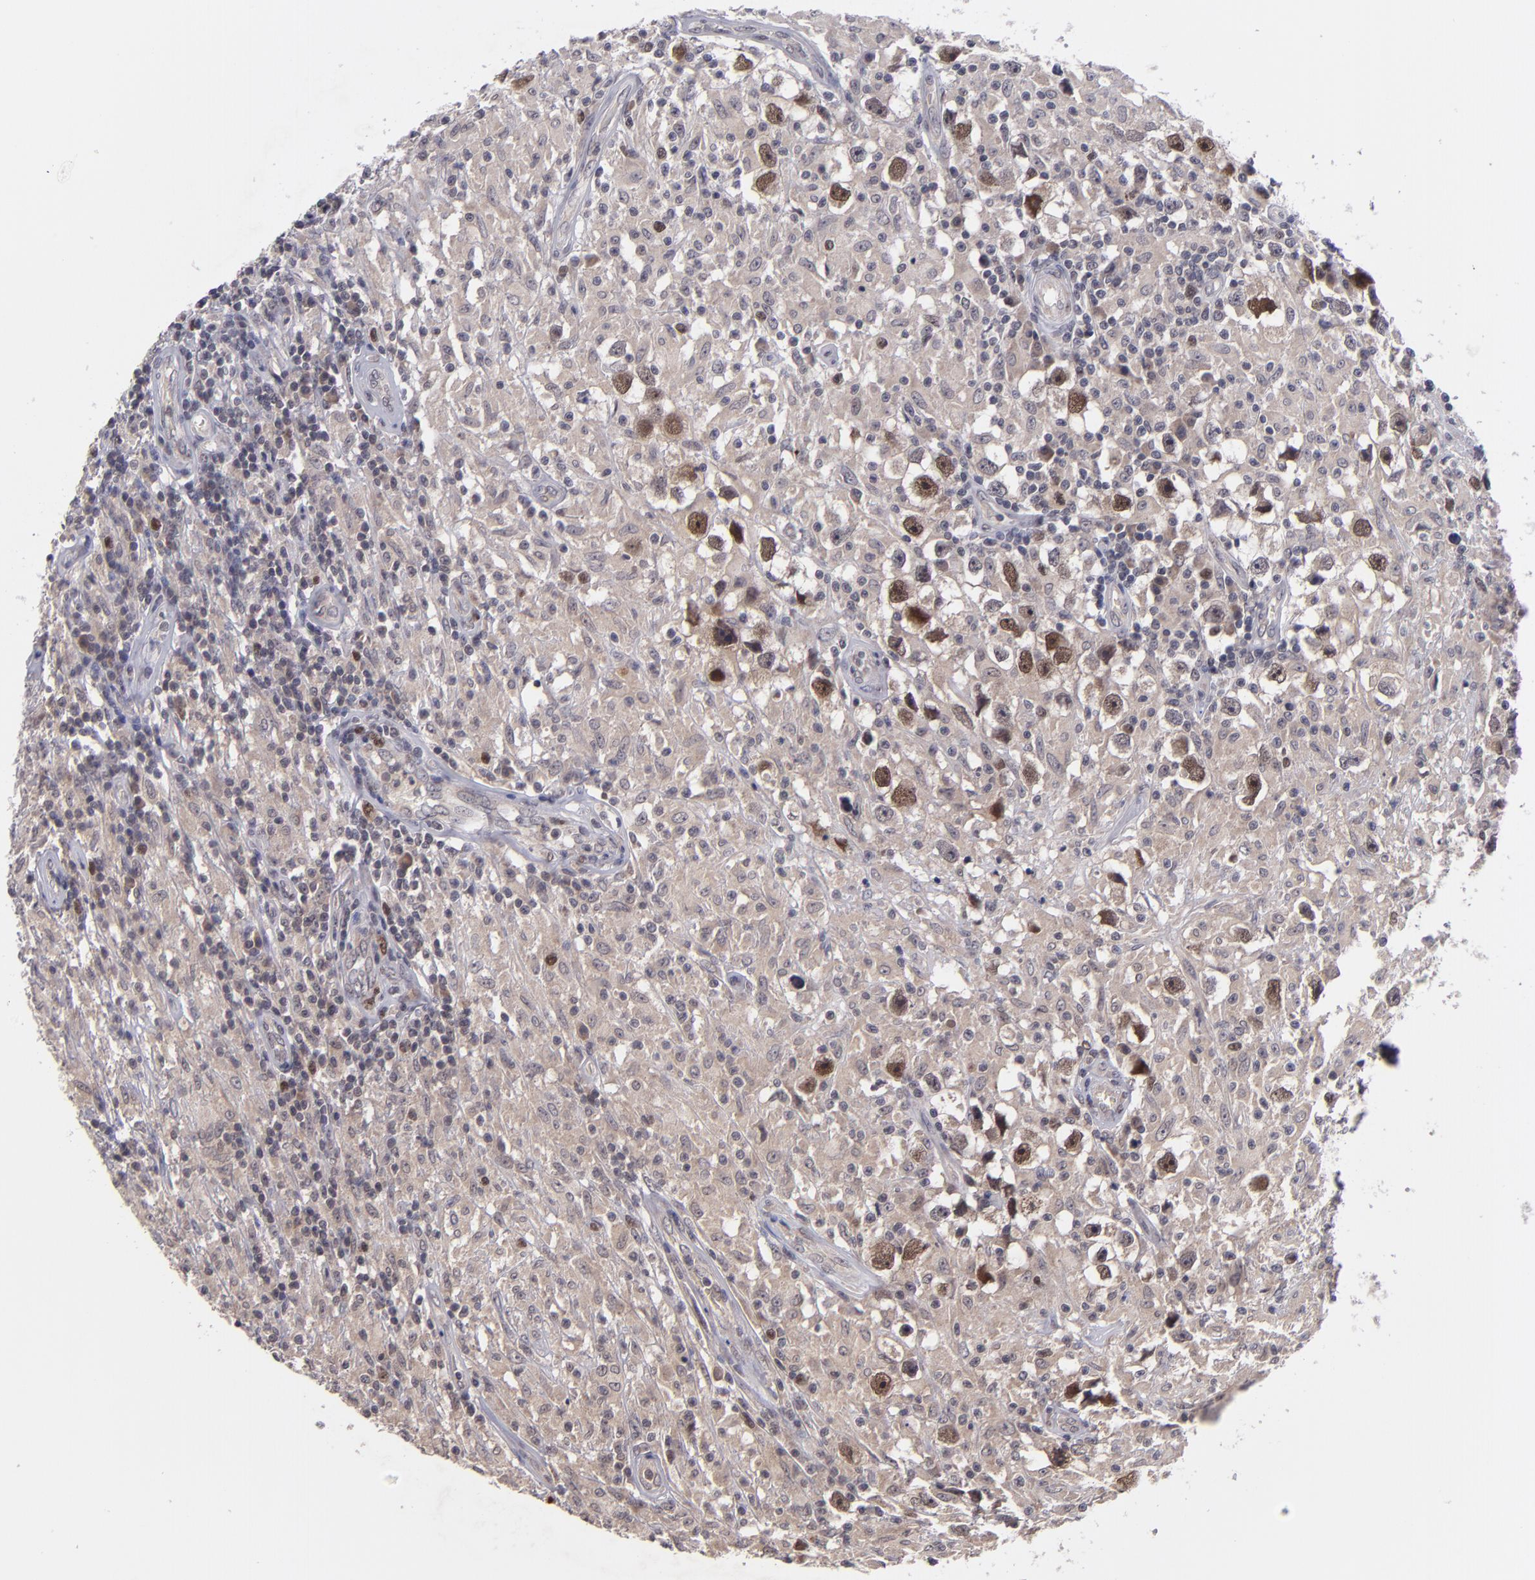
{"staining": {"intensity": "strong", "quantity": "25%-75%", "location": "nuclear"}, "tissue": "testis cancer", "cell_type": "Tumor cells", "image_type": "cancer", "snomed": [{"axis": "morphology", "description": "Seminoma, NOS"}, {"axis": "topography", "description": "Testis"}], "caption": "This image displays testis cancer stained with immunohistochemistry to label a protein in brown. The nuclear of tumor cells show strong positivity for the protein. Nuclei are counter-stained blue.", "gene": "CDC7", "patient": {"sex": "male", "age": 34}}